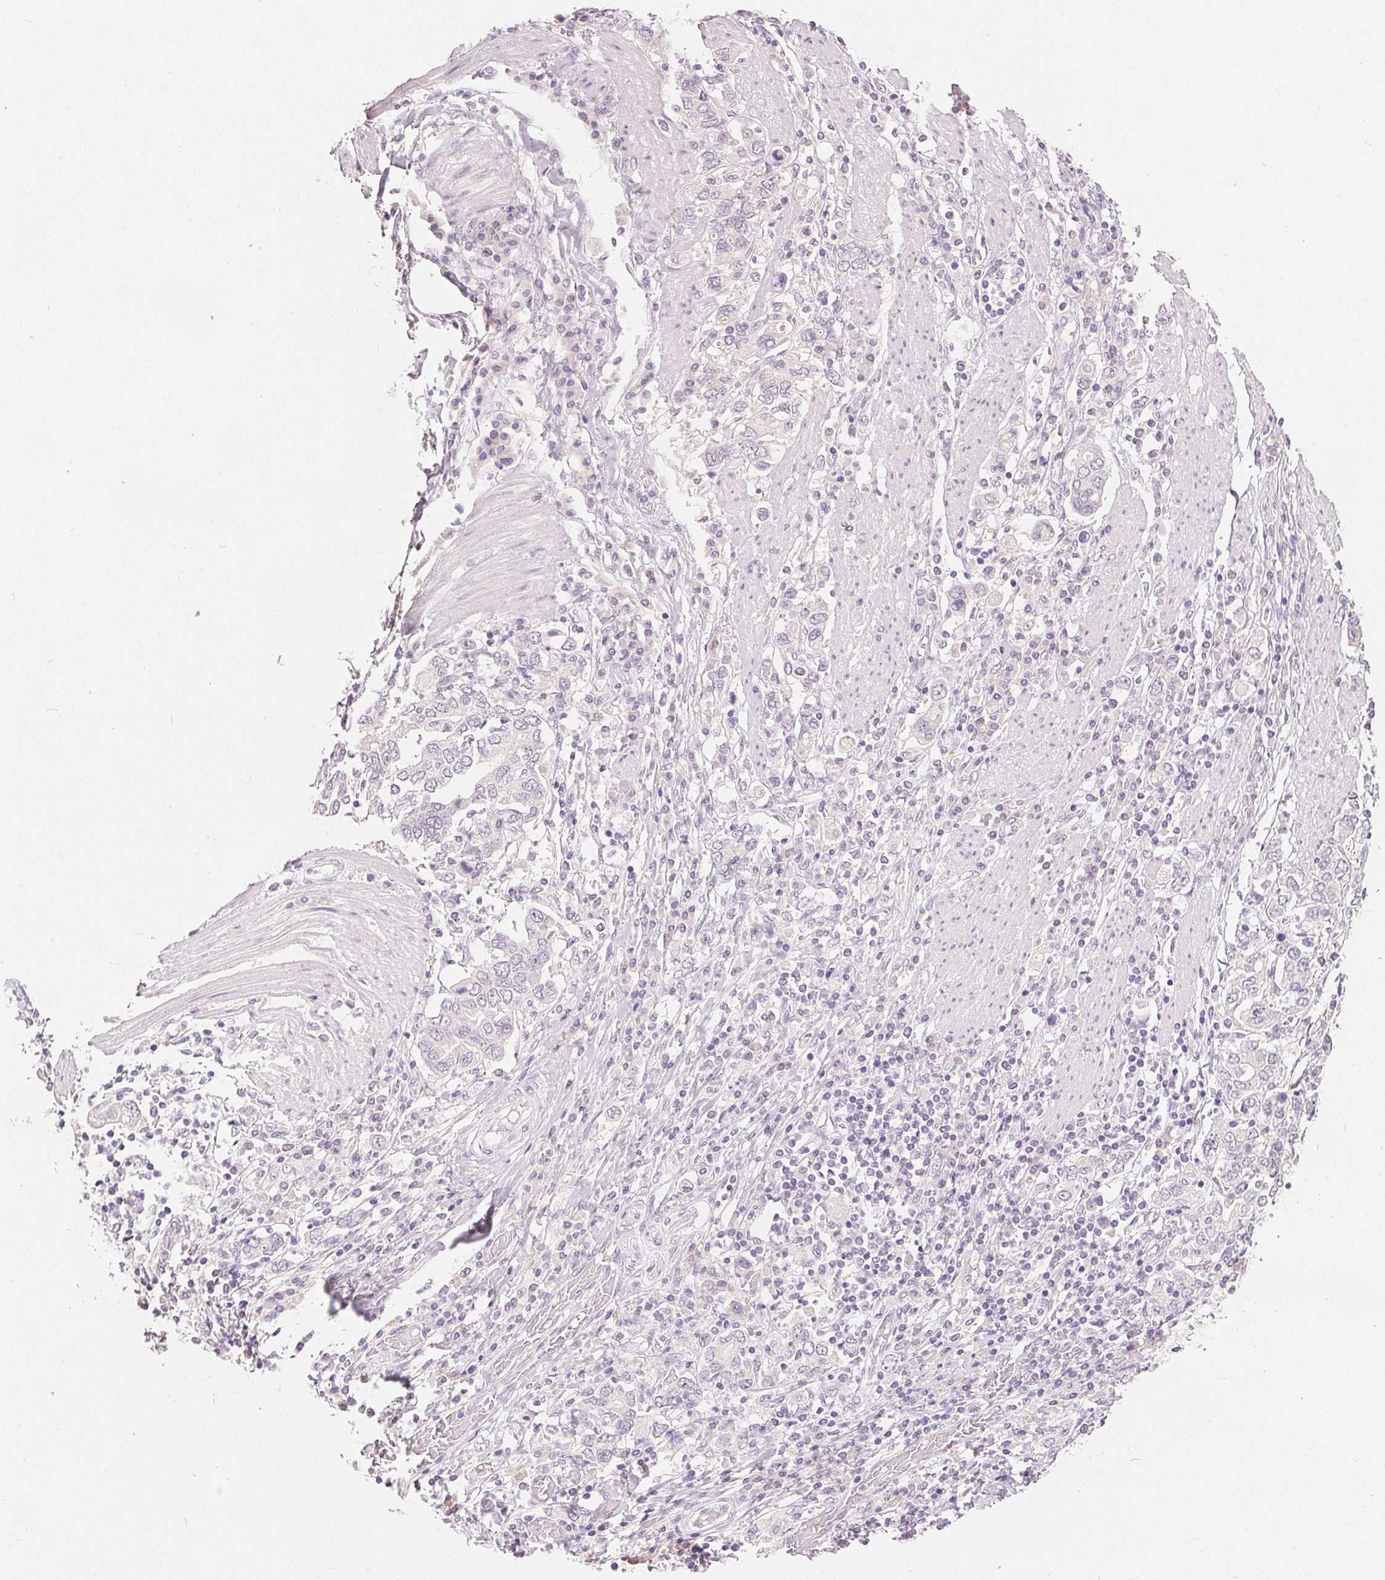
{"staining": {"intensity": "negative", "quantity": "none", "location": "none"}, "tissue": "stomach cancer", "cell_type": "Tumor cells", "image_type": "cancer", "snomed": [{"axis": "morphology", "description": "Adenocarcinoma, NOS"}, {"axis": "topography", "description": "Stomach, upper"}, {"axis": "topography", "description": "Stomach"}], "caption": "Immunohistochemical staining of human adenocarcinoma (stomach) shows no significant positivity in tumor cells. The staining was performed using DAB to visualize the protein expression in brown, while the nuclei were stained in blue with hematoxylin (Magnification: 20x).", "gene": "CA12", "patient": {"sex": "male", "age": 62}}